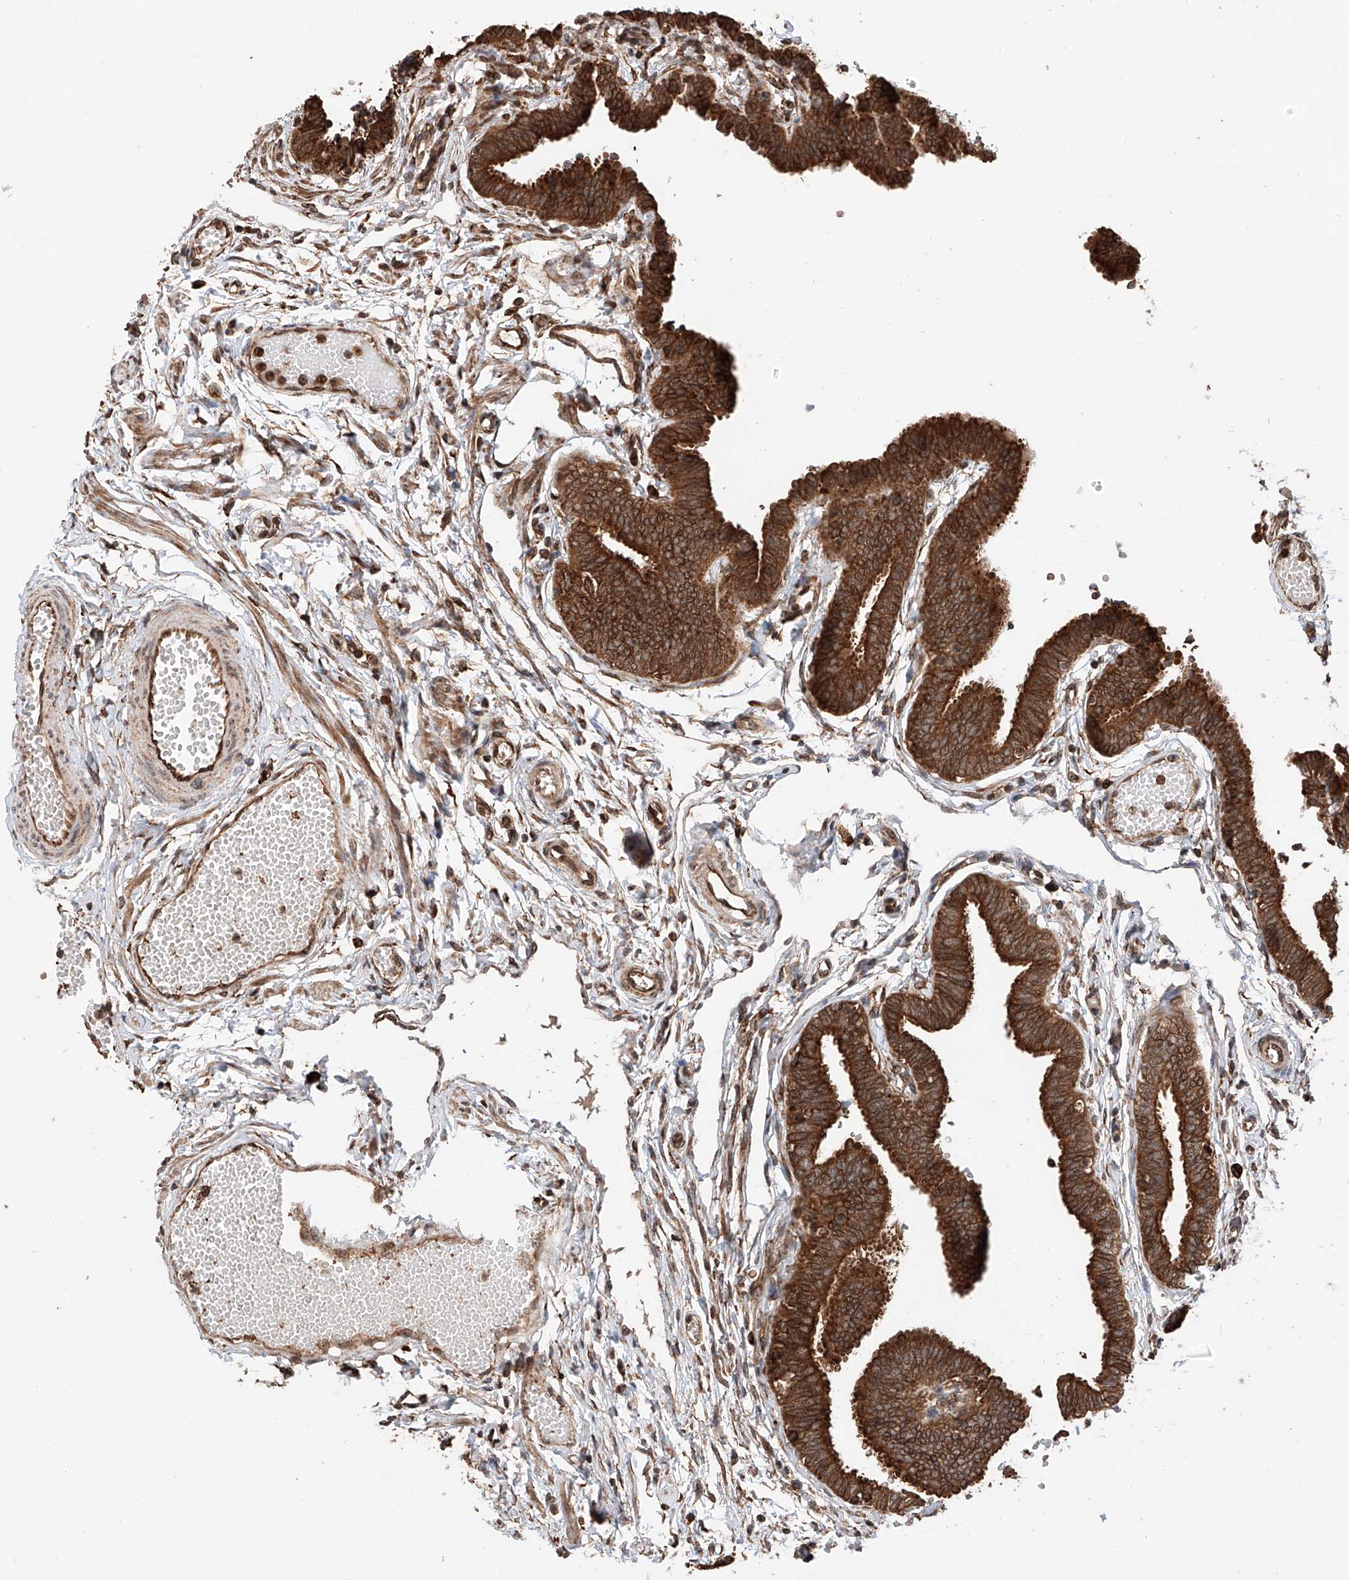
{"staining": {"intensity": "strong", "quantity": ">75%", "location": "cytoplasmic/membranous"}, "tissue": "fallopian tube", "cell_type": "Glandular cells", "image_type": "normal", "snomed": [{"axis": "morphology", "description": "Normal tissue, NOS"}, {"axis": "topography", "description": "Fallopian tube"}, {"axis": "topography", "description": "Ovary"}], "caption": "Approximately >75% of glandular cells in unremarkable human fallopian tube display strong cytoplasmic/membranous protein positivity as visualized by brown immunohistochemical staining.", "gene": "DNAH8", "patient": {"sex": "female", "age": 23}}